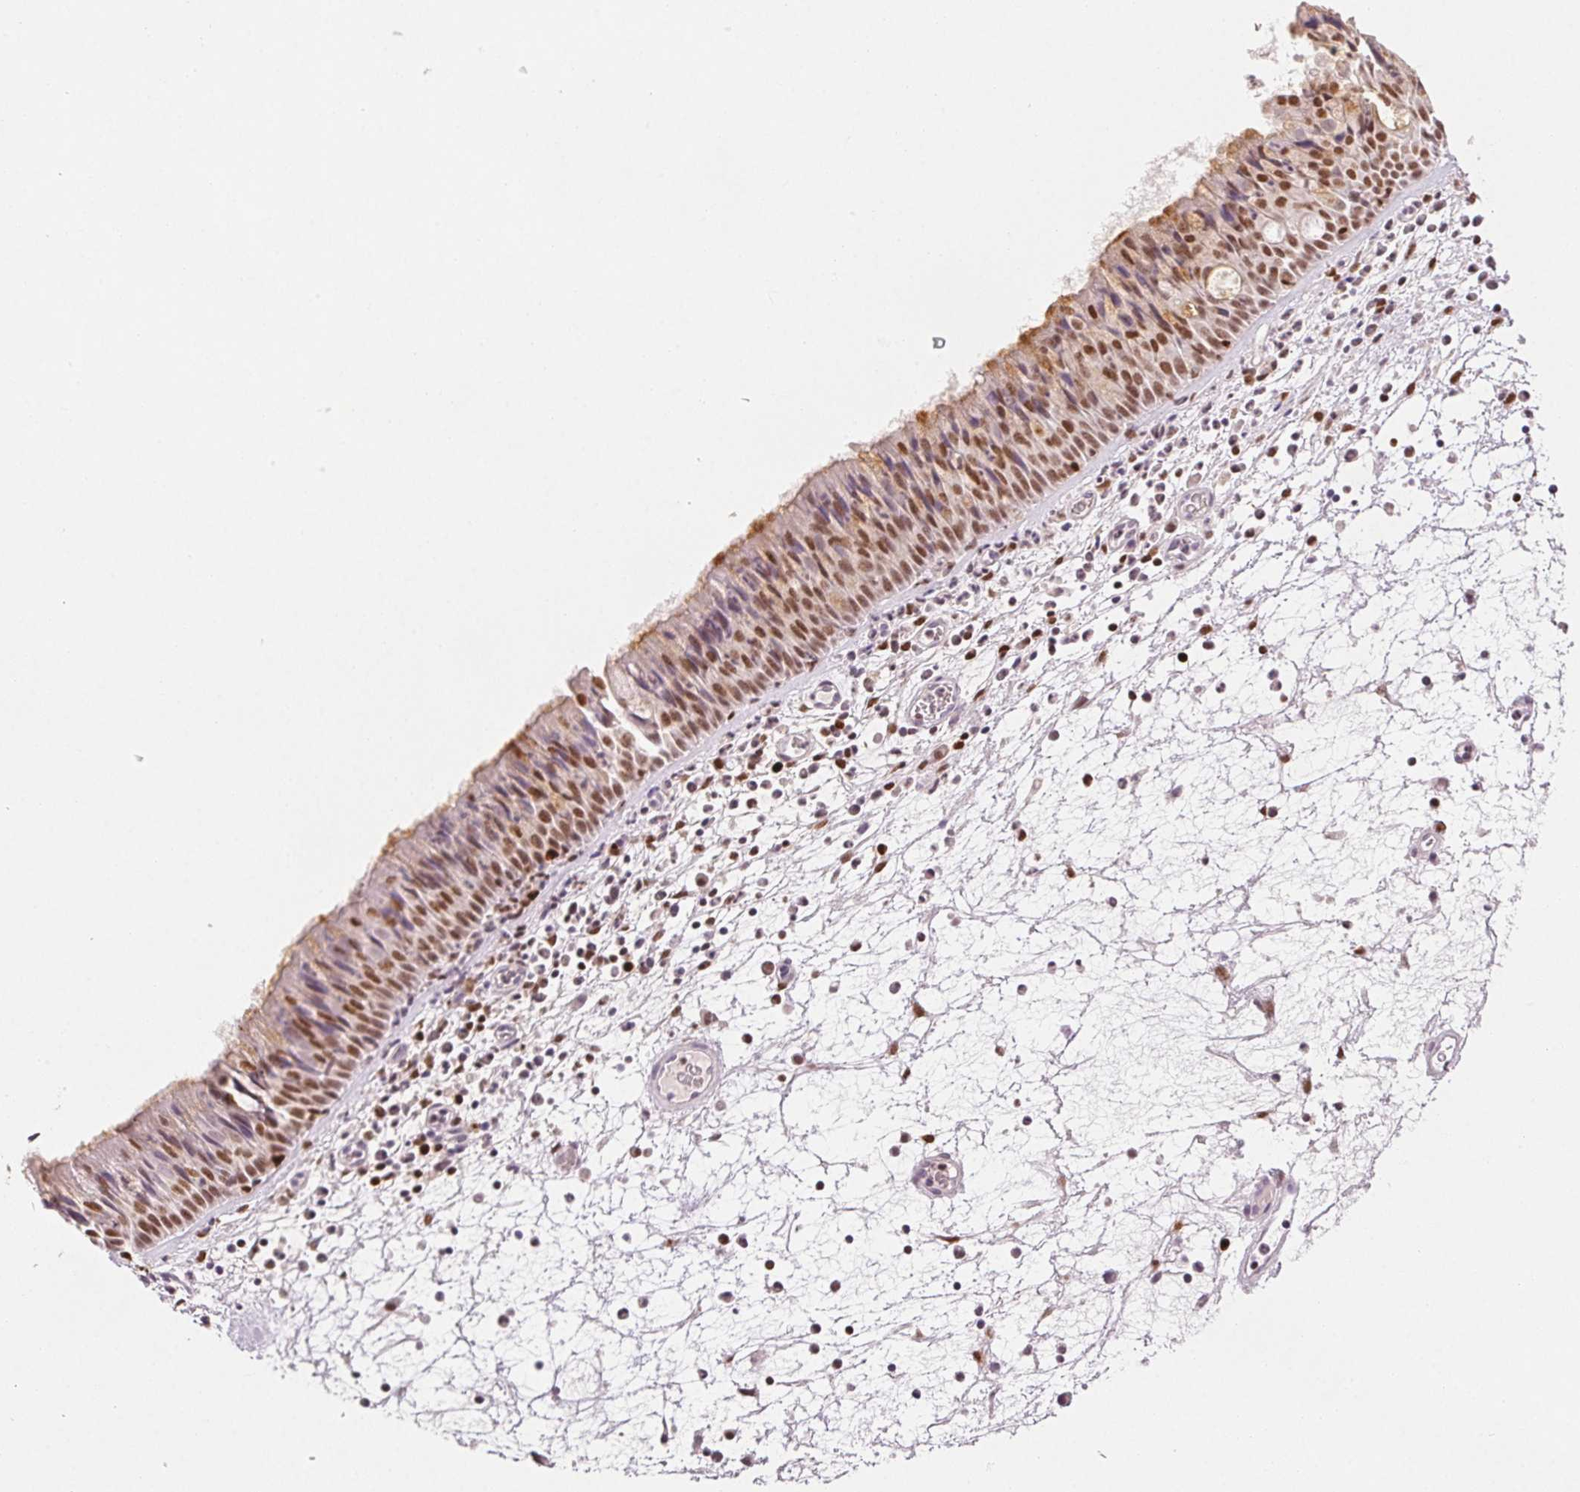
{"staining": {"intensity": "moderate", "quantity": ">75%", "location": "nuclear"}, "tissue": "nasopharynx", "cell_type": "Respiratory epithelial cells", "image_type": "normal", "snomed": [{"axis": "morphology", "description": "Normal tissue, NOS"}, {"axis": "topography", "description": "Nasopharynx"}], "caption": "Immunohistochemical staining of benign human nasopharynx demonstrates moderate nuclear protein staining in about >75% of respiratory epithelial cells.", "gene": "RUNX2", "patient": {"sex": "male", "age": 67}}